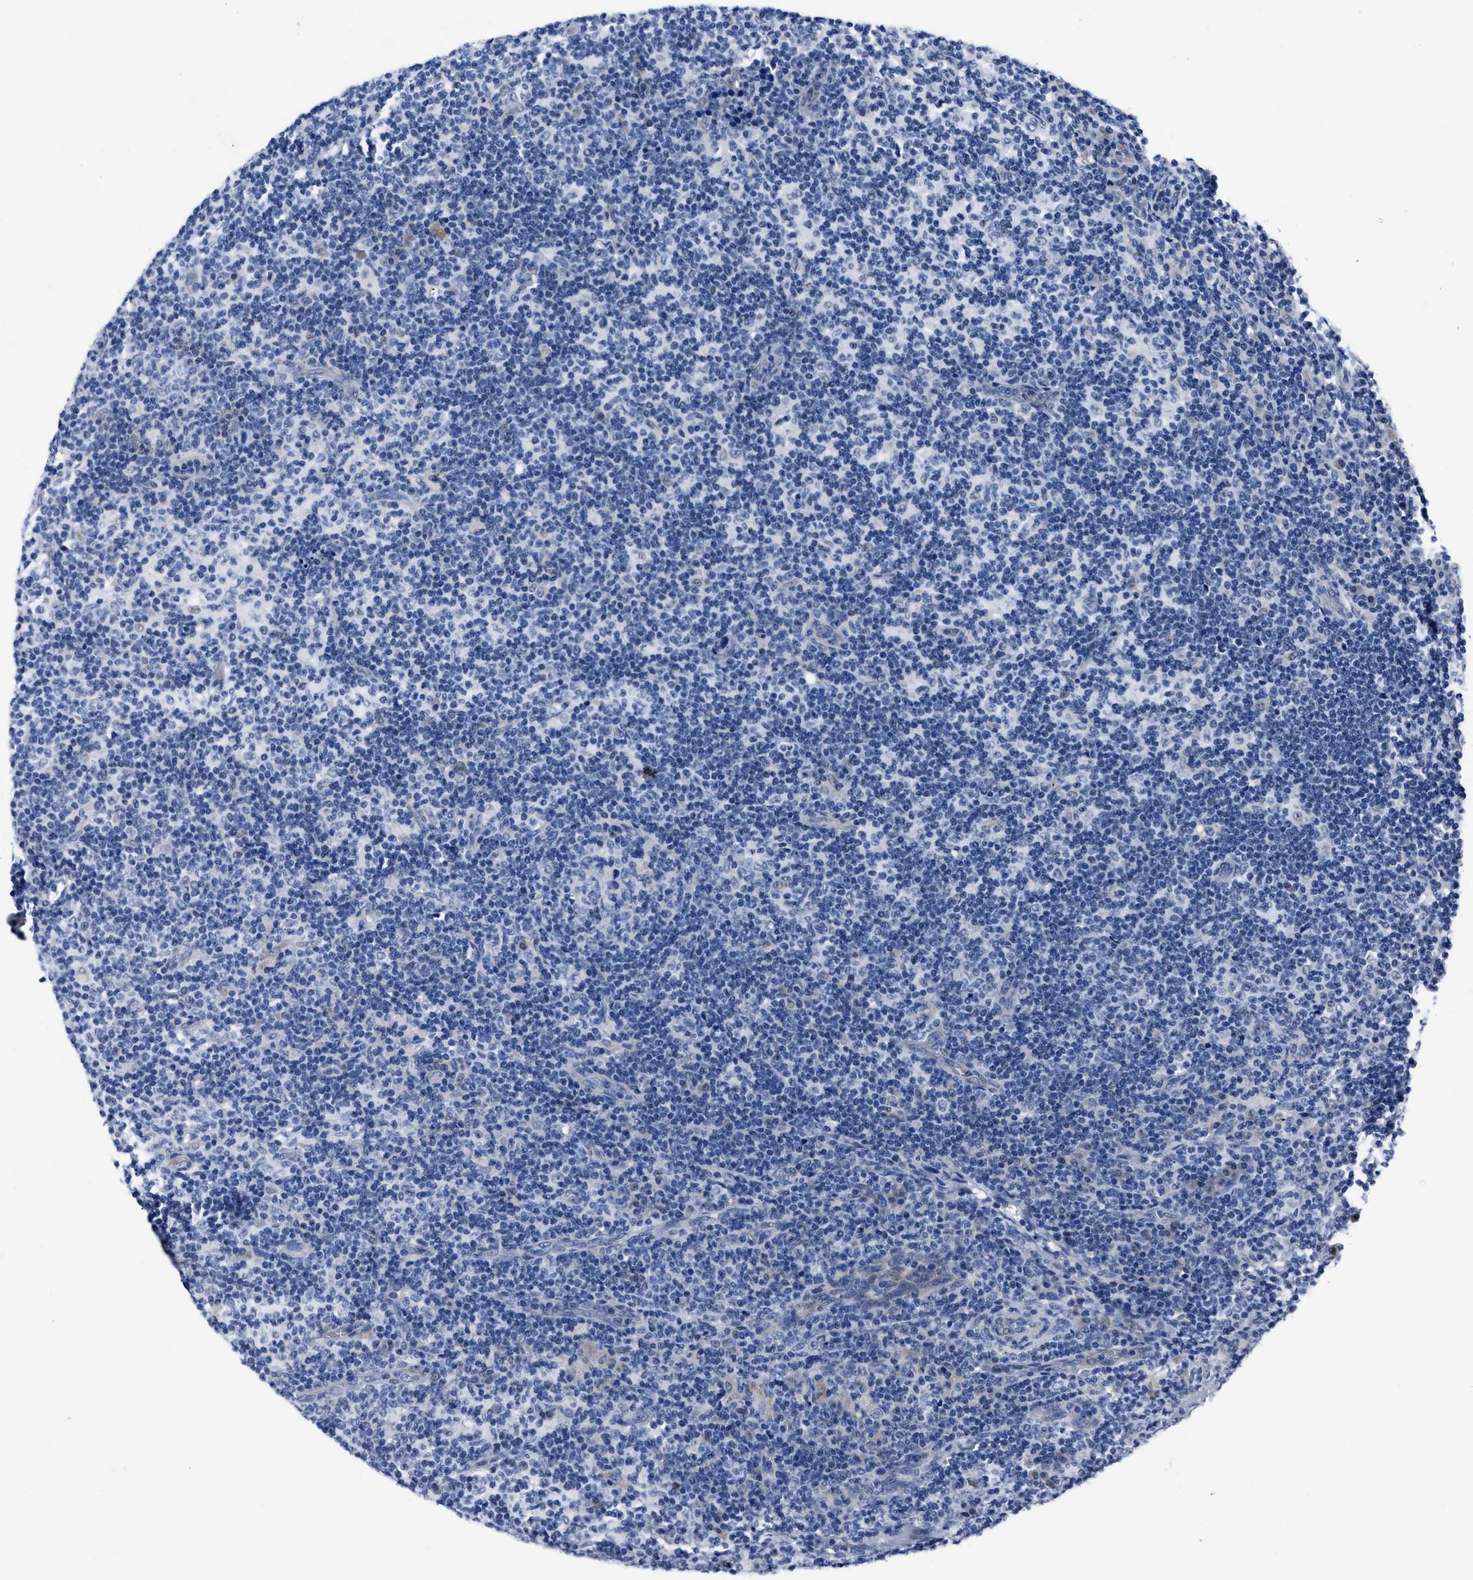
{"staining": {"intensity": "negative", "quantity": "none", "location": "none"}, "tissue": "lymph node", "cell_type": "Germinal center cells", "image_type": "normal", "snomed": [{"axis": "morphology", "description": "Normal tissue, NOS"}, {"axis": "morphology", "description": "Inflammation, NOS"}, {"axis": "topography", "description": "Lymph node"}], "caption": "Immunohistochemistry of benign human lymph node shows no expression in germinal center cells.", "gene": "MOV10L1", "patient": {"sex": "male", "age": 55}}